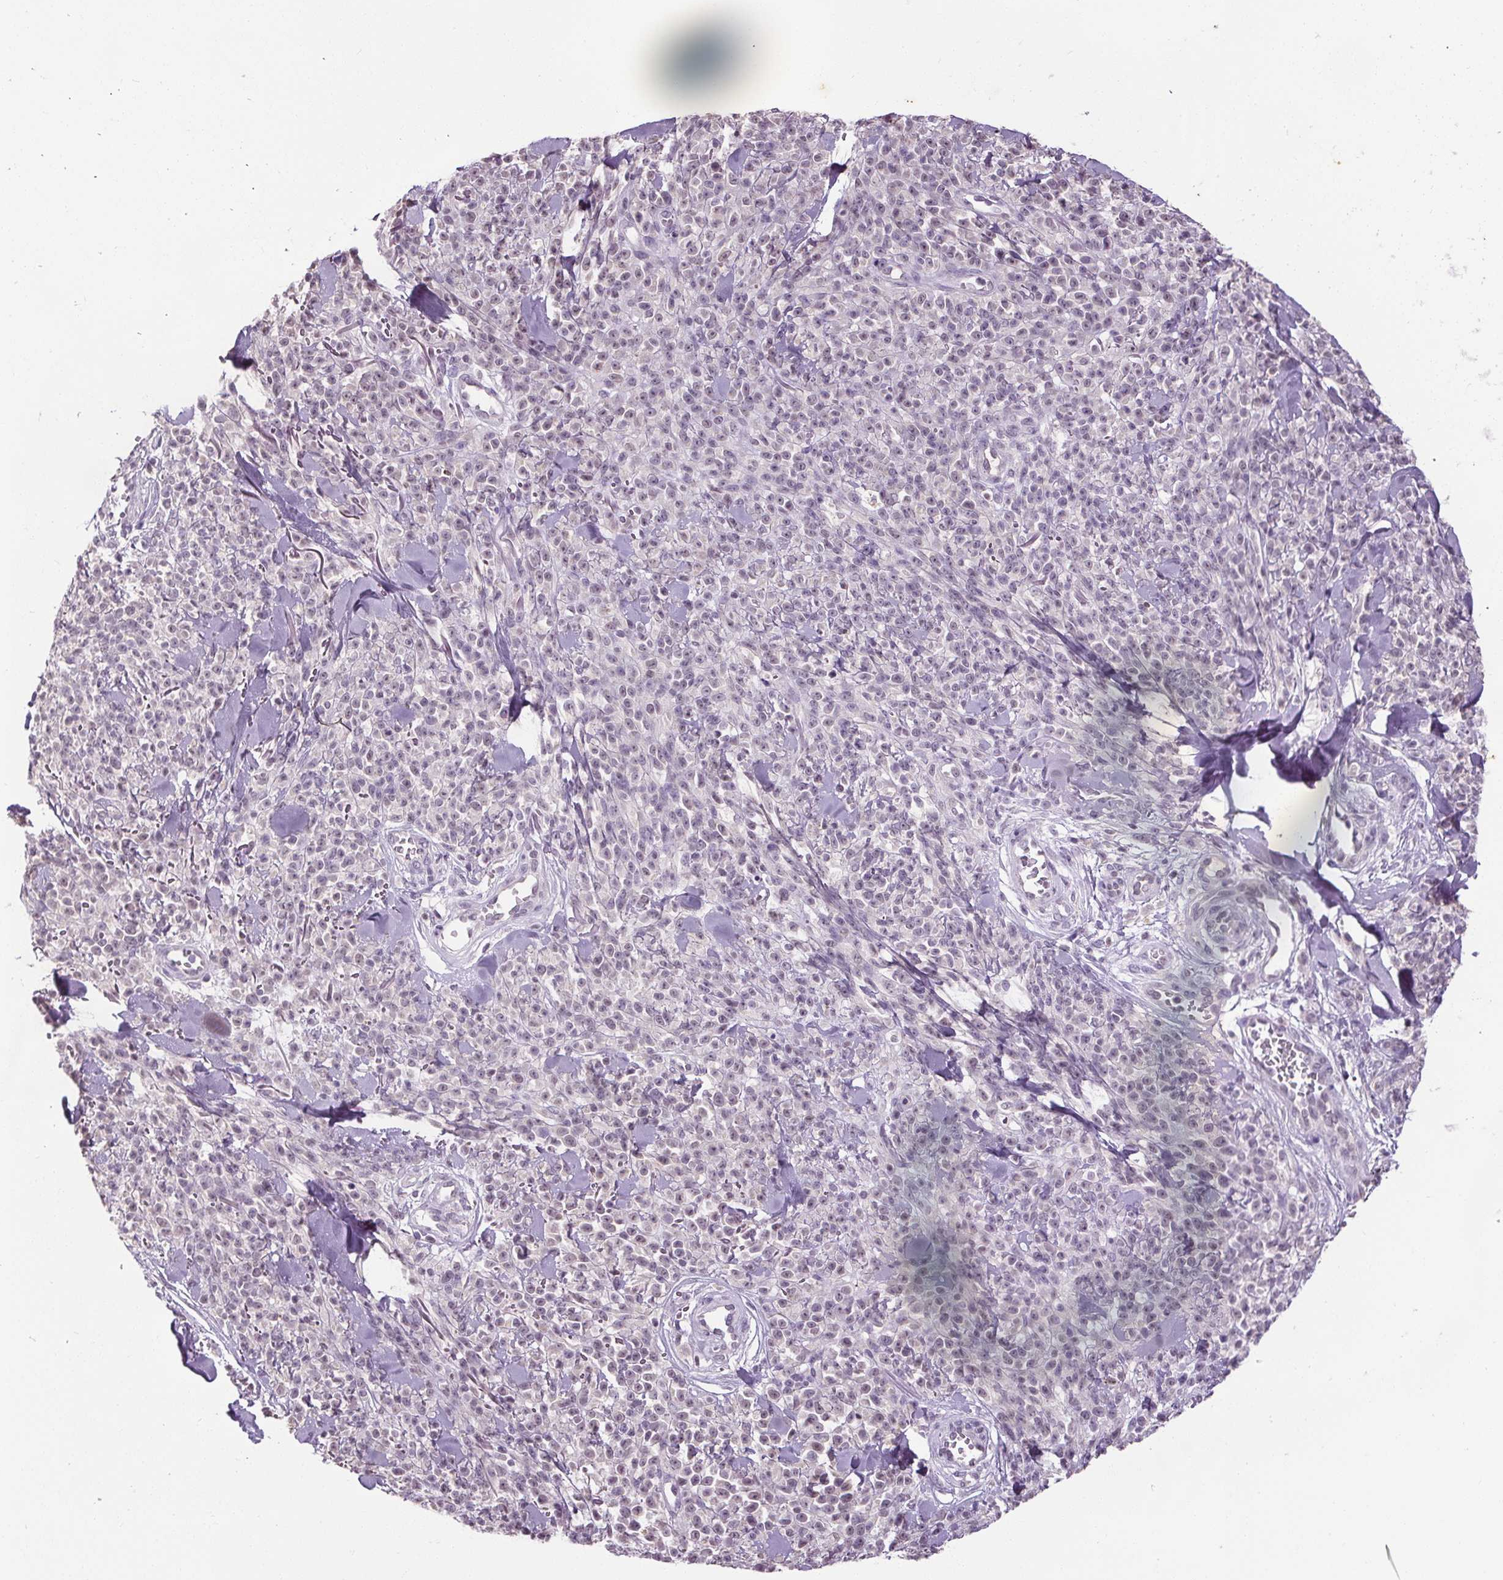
{"staining": {"intensity": "negative", "quantity": "none", "location": "none"}, "tissue": "melanoma", "cell_type": "Tumor cells", "image_type": "cancer", "snomed": [{"axis": "morphology", "description": "Malignant melanoma, NOS"}, {"axis": "topography", "description": "Skin"}, {"axis": "topography", "description": "Skin of trunk"}], "caption": "This histopathology image is of malignant melanoma stained with IHC to label a protein in brown with the nuclei are counter-stained blue. There is no expression in tumor cells. (Stains: DAB (3,3'-diaminobenzidine) immunohistochemistry (IHC) with hematoxylin counter stain, Microscopy: brightfield microscopy at high magnification).", "gene": "SLC2A9", "patient": {"sex": "male", "age": 74}}